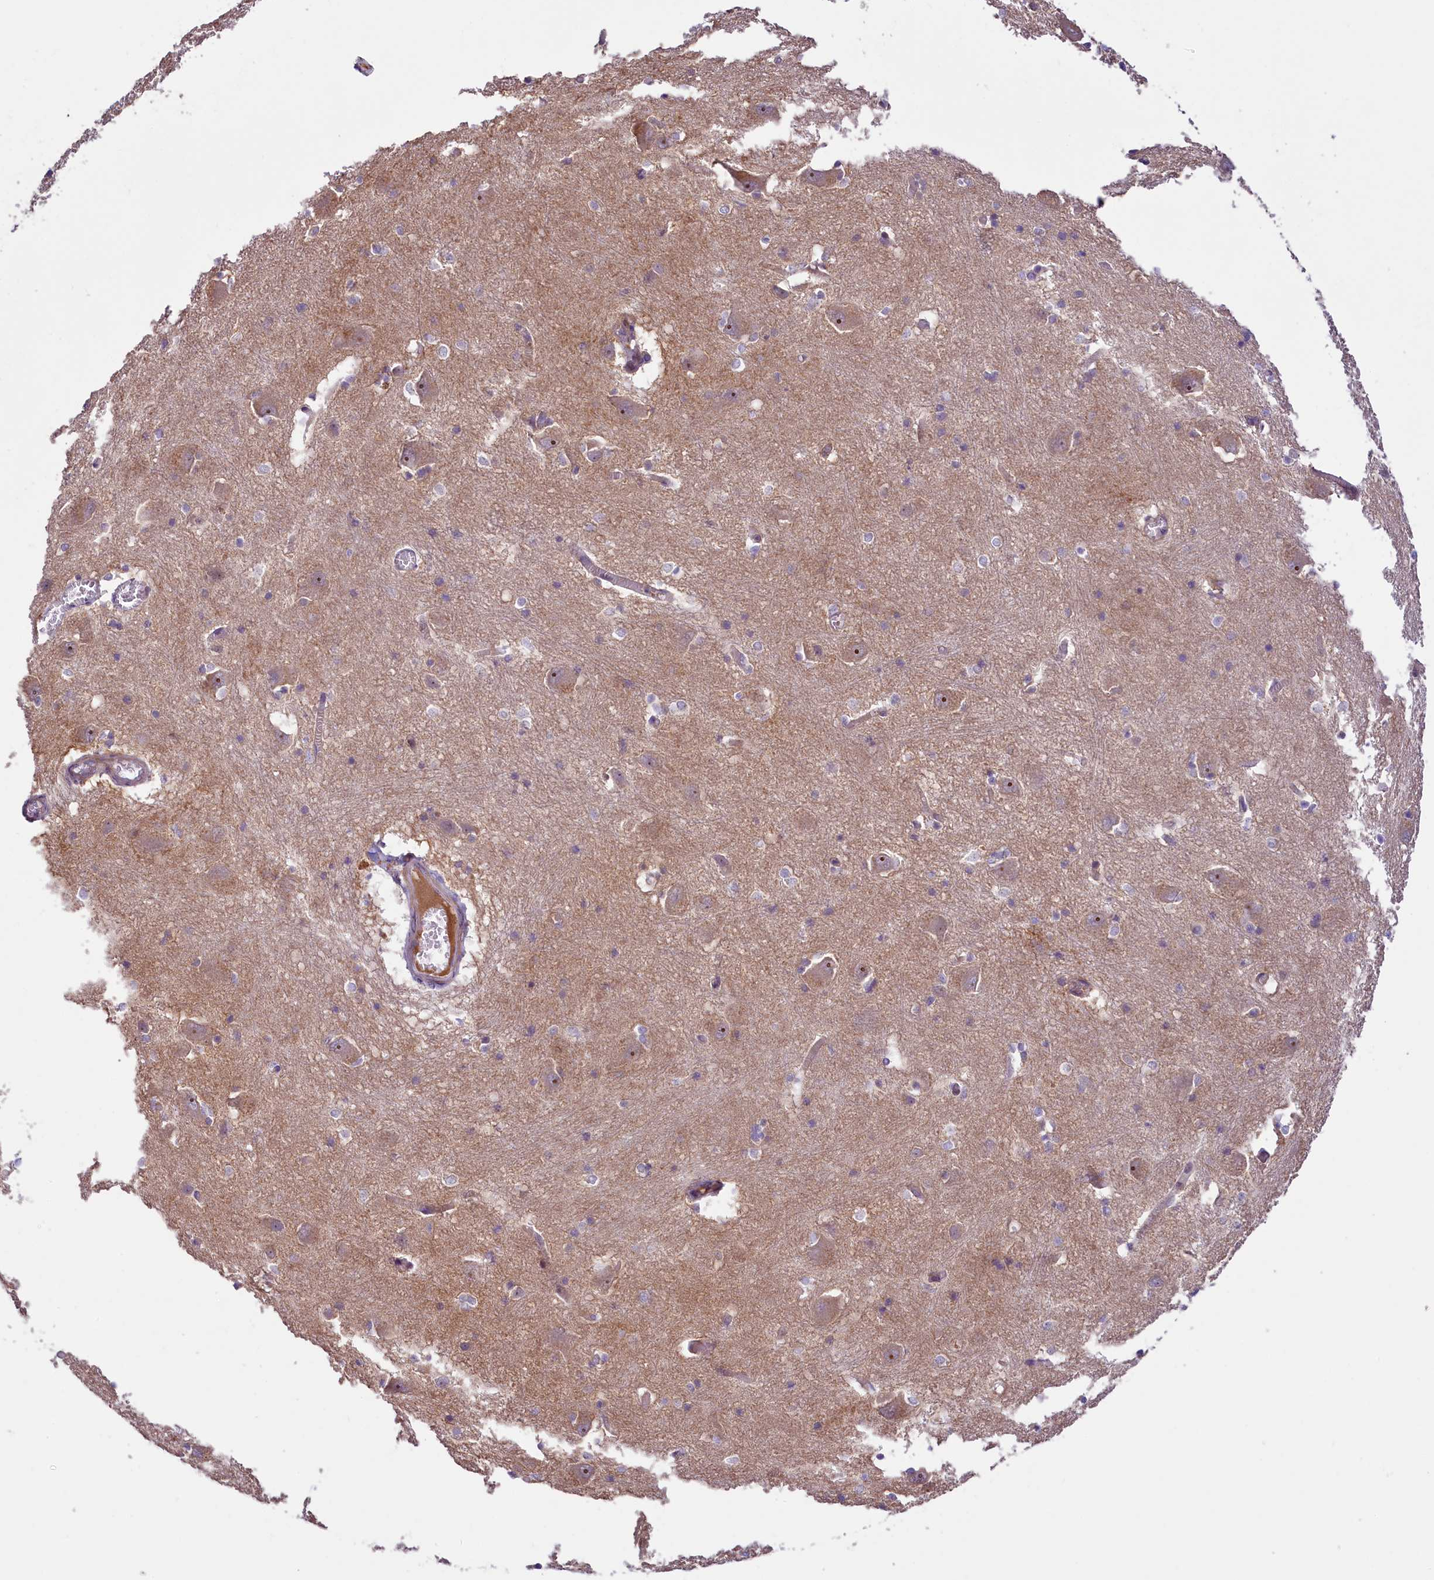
{"staining": {"intensity": "negative", "quantity": "none", "location": "none"}, "tissue": "caudate", "cell_type": "Glial cells", "image_type": "normal", "snomed": [{"axis": "morphology", "description": "Normal tissue, NOS"}, {"axis": "topography", "description": "Lateral ventricle wall"}], "caption": "IHC of unremarkable caudate demonstrates no positivity in glial cells. (Brightfield microscopy of DAB (3,3'-diaminobenzidine) IHC at high magnification).", "gene": "UBXN6", "patient": {"sex": "male", "age": 37}}